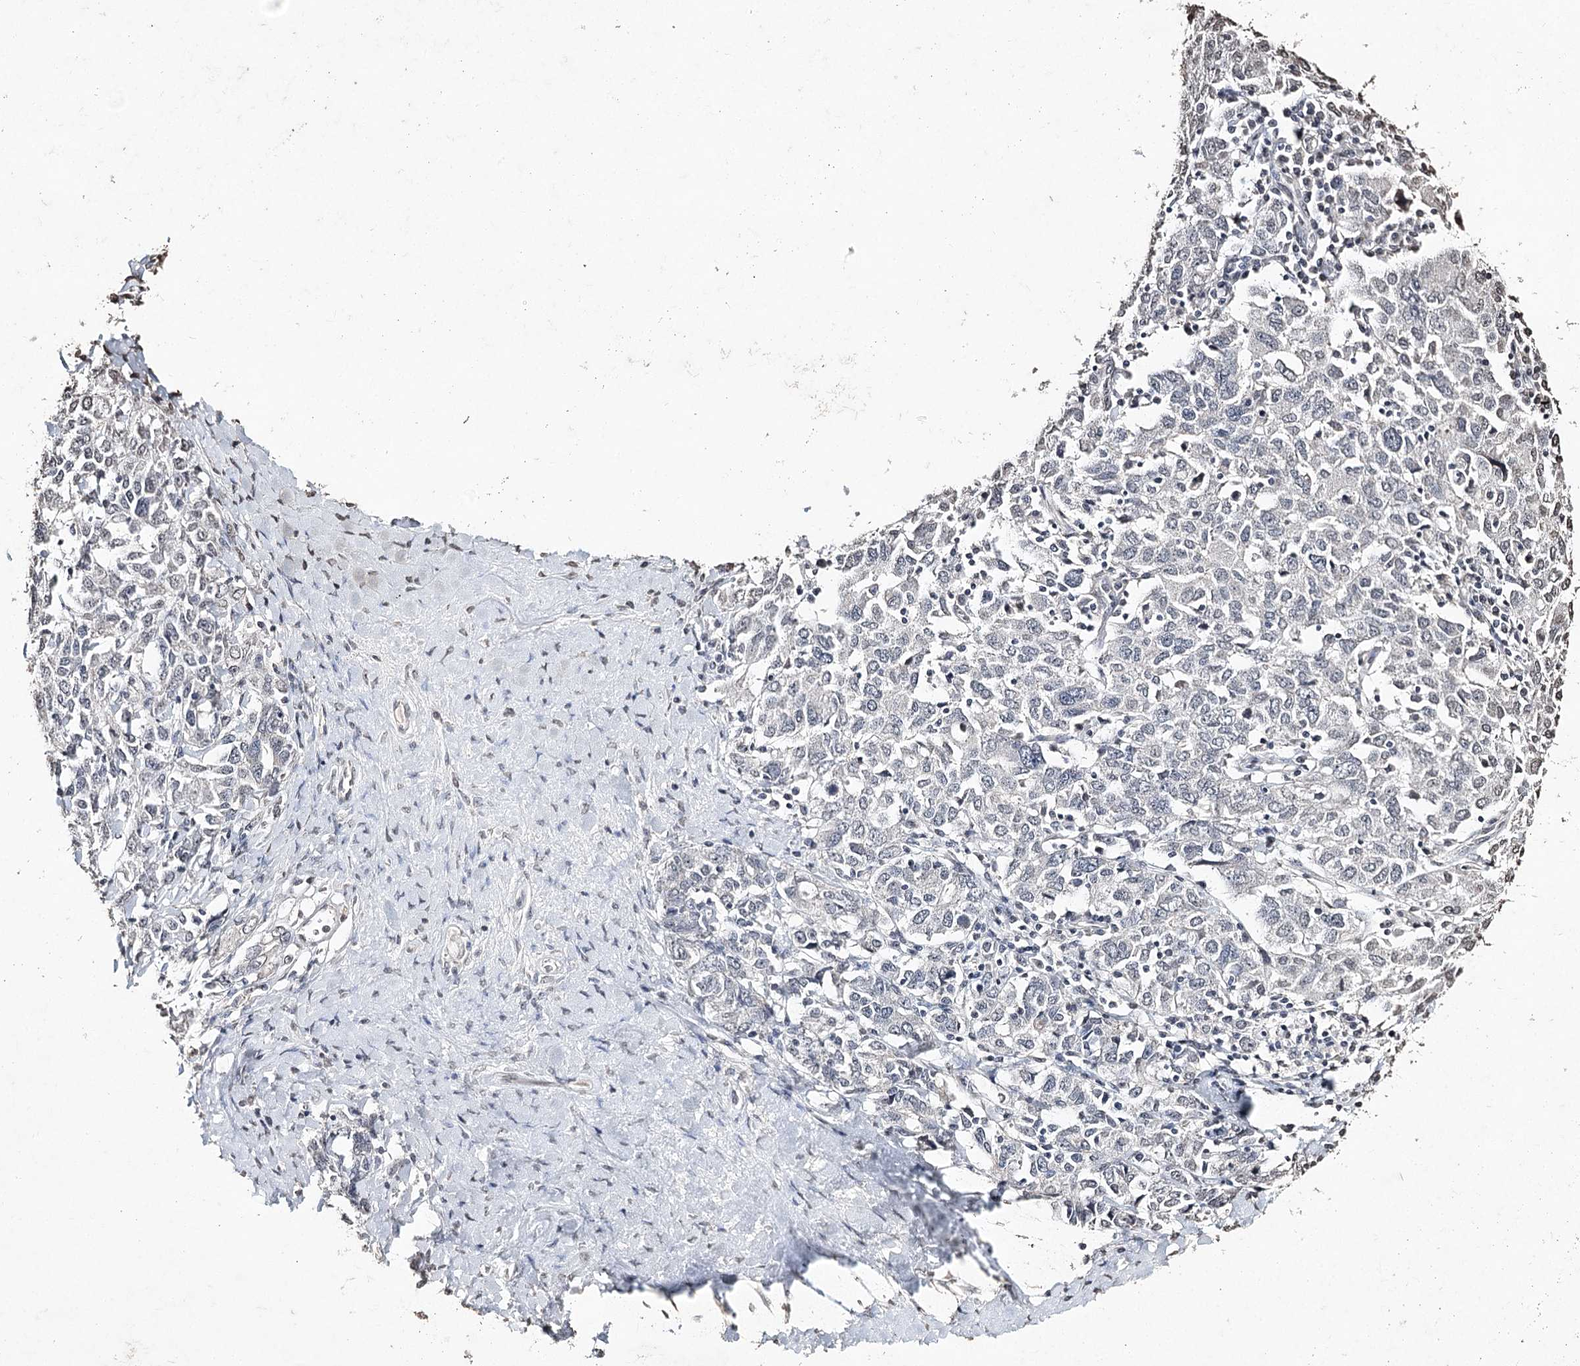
{"staining": {"intensity": "negative", "quantity": "none", "location": "none"}, "tissue": "ovarian cancer", "cell_type": "Tumor cells", "image_type": "cancer", "snomed": [{"axis": "morphology", "description": "Carcinoma, endometroid"}, {"axis": "topography", "description": "Ovary"}], "caption": "Immunohistochemical staining of endometroid carcinoma (ovarian) reveals no significant expression in tumor cells.", "gene": "DMXL1", "patient": {"sex": "female", "age": 62}}